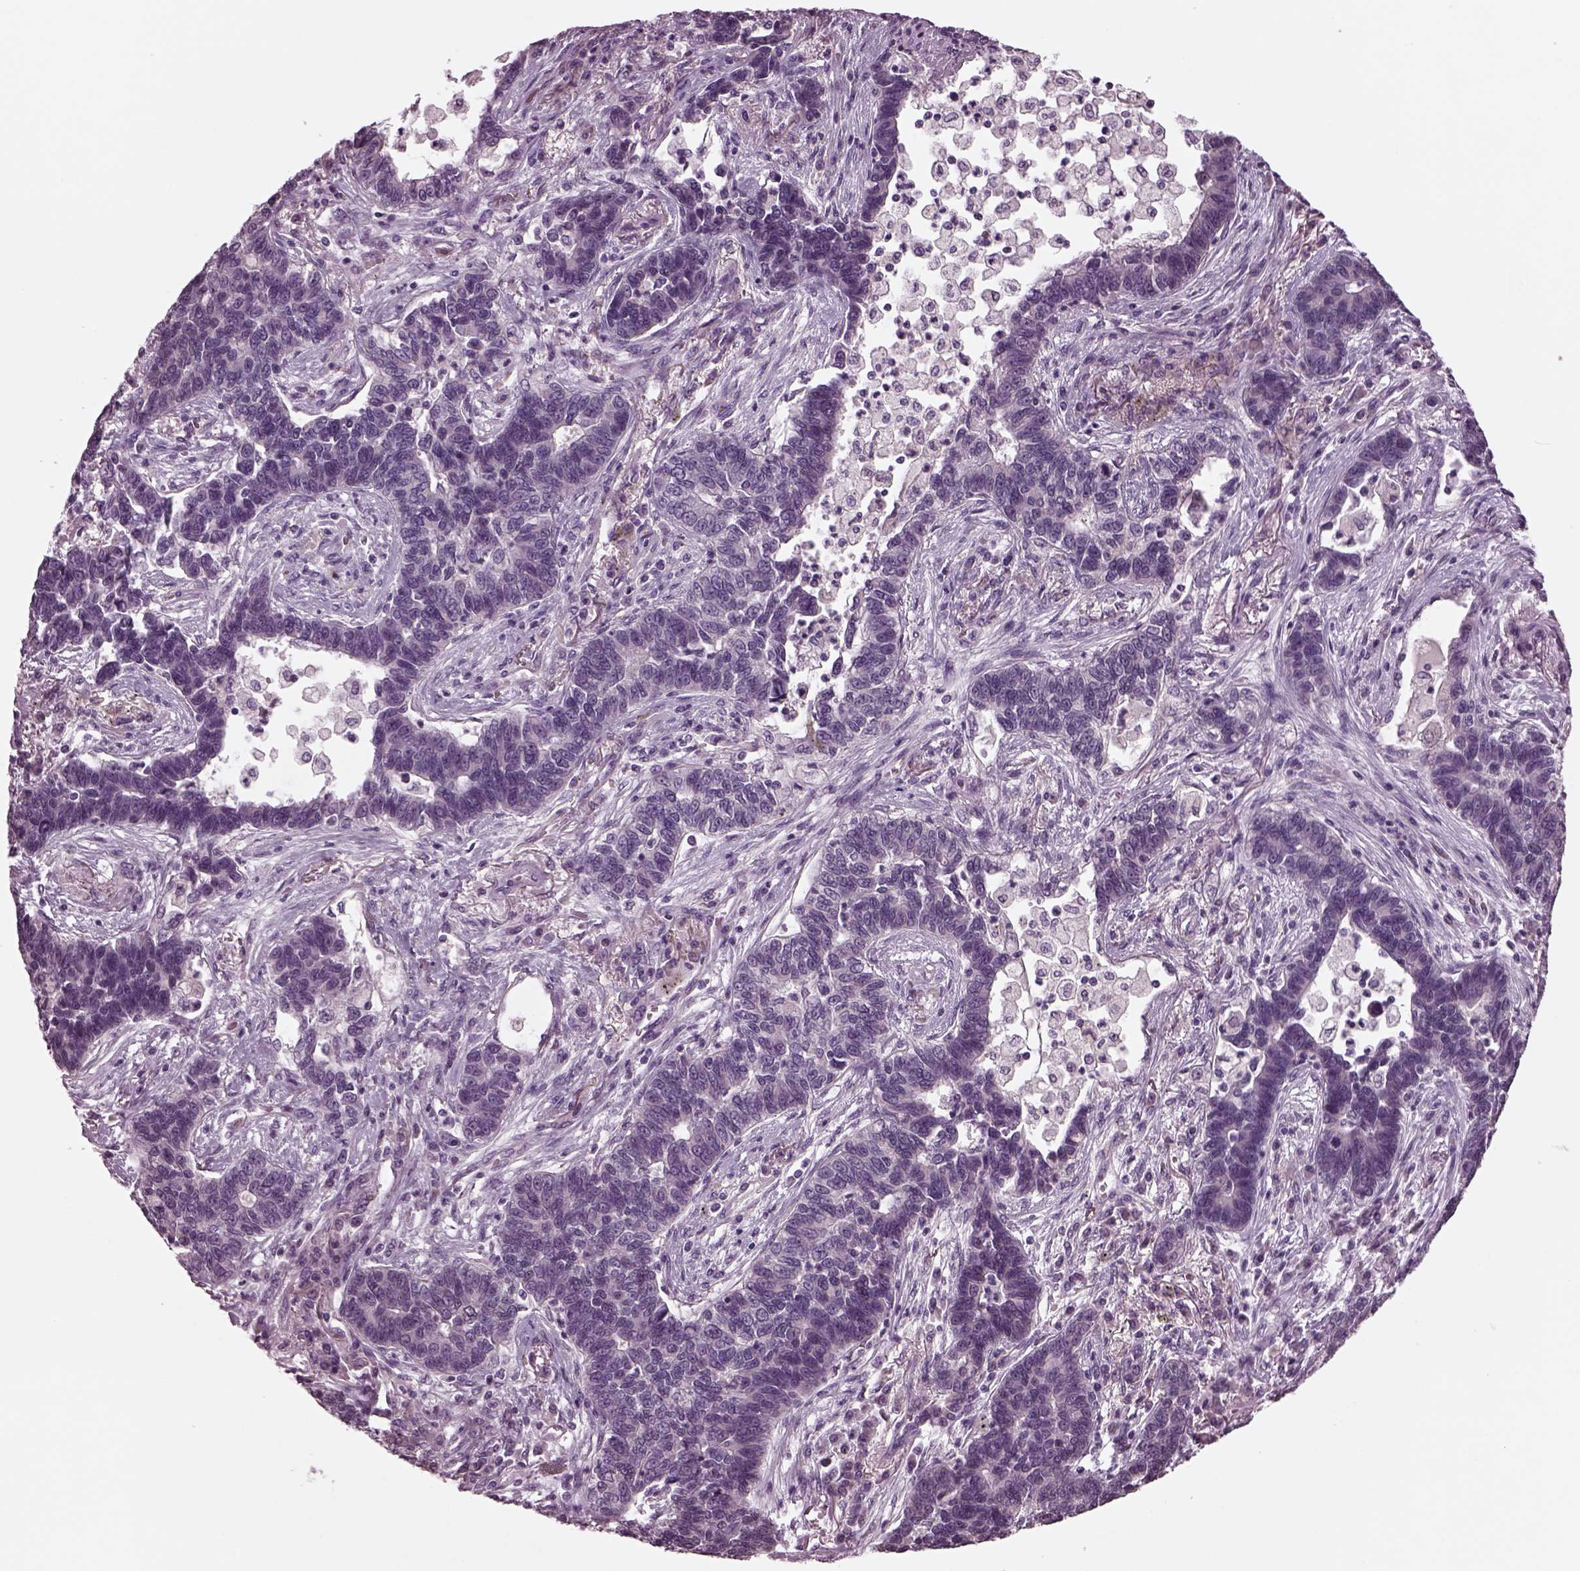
{"staining": {"intensity": "negative", "quantity": "none", "location": "none"}, "tissue": "lung cancer", "cell_type": "Tumor cells", "image_type": "cancer", "snomed": [{"axis": "morphology", "description": "Adenocarcinoma, NOS"}, {"axis": "topography", "description": "Lung"}], "caption": "This micrograph is of lung cancer (adenocarcinoma) stained with IHC to label a protein in brown with the nuclei are counter-stained blue. There is no expression in tumor cells.", "gene": "CLCN4", "patient": {"sex": "female", "age": 57}}